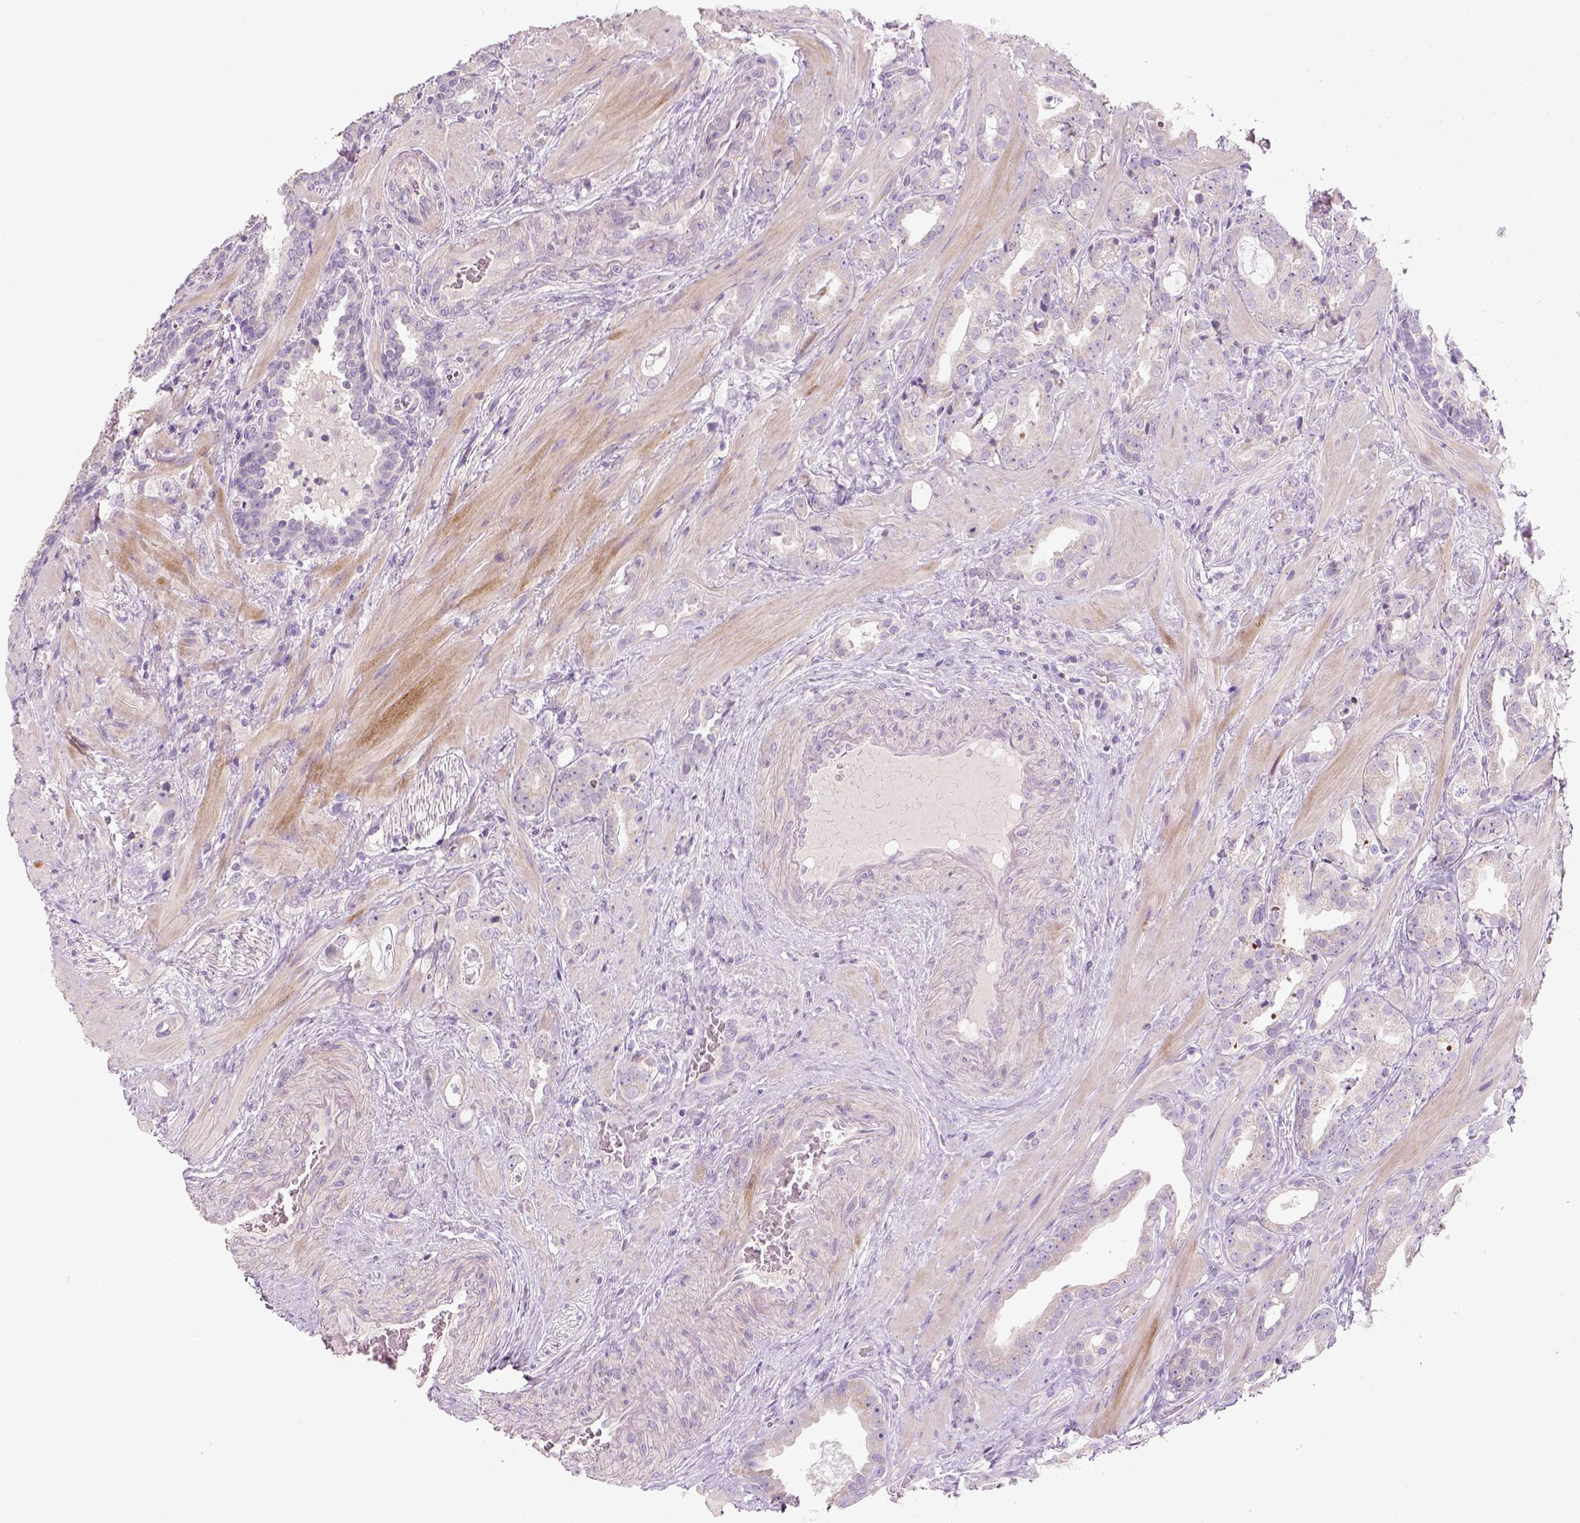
{"staining": {"intensity": "negative", "quantity": "none", "location": "none"}, "tissue": "prostate cancer", "cell_type": "Tumor cells", "image_type": "cancer", "snomed": [{"axis": "morphology", "description": "Adenocarcinoma, NOS"}, {"axis": "topography", "description": "Prostate"}], "caption": "Immunohistochemistry (IHC) of human prostate cancer demonstrates no positivity in tumor cells.", "gene": "NUDT6", "patient": {"sex": "male", "age": 57}}